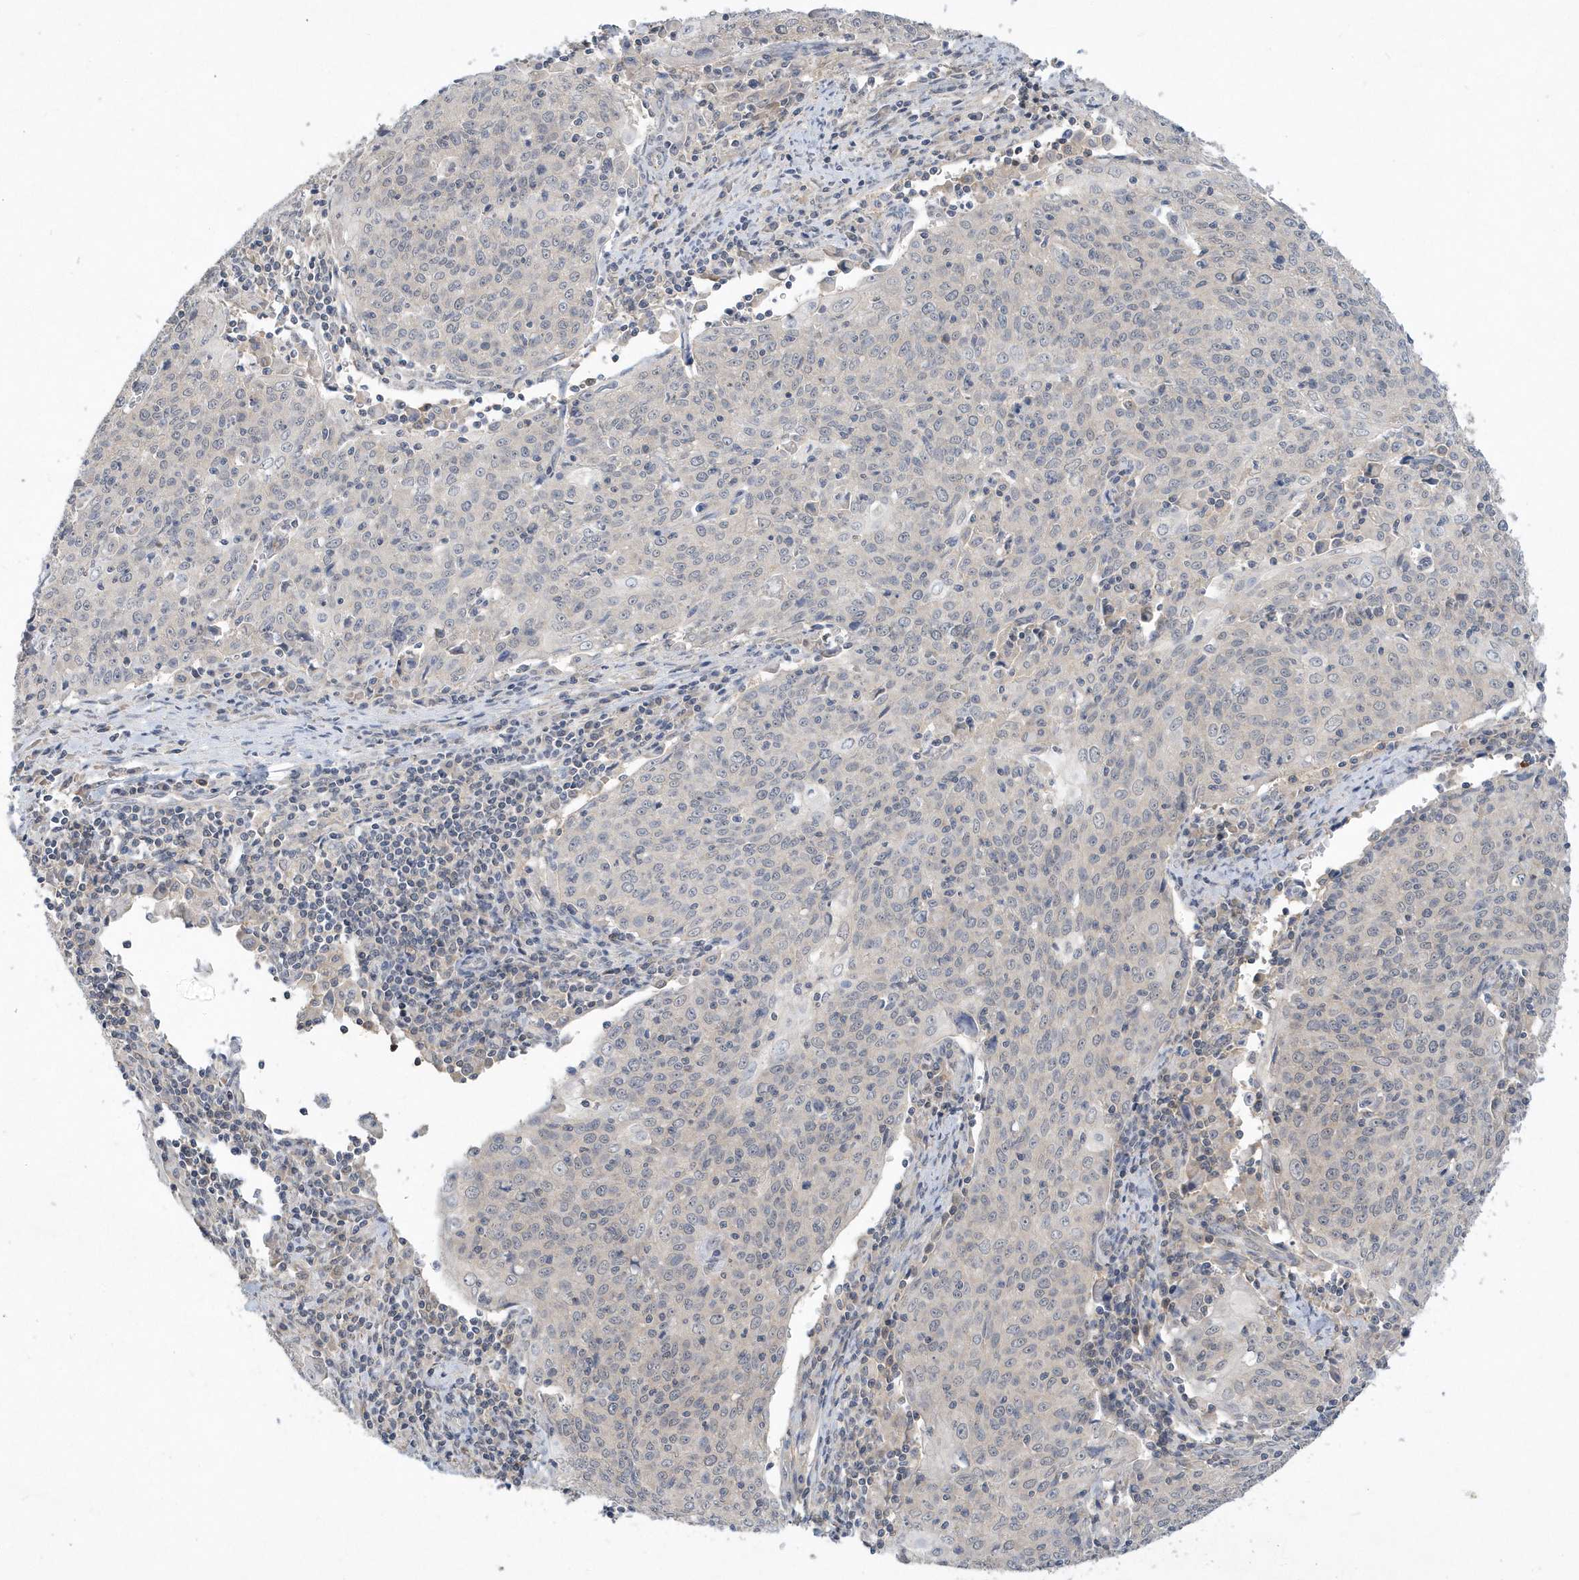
{"staining": {"intensity": "negative", "quantity": "none", "location": "none"}, "tissue": "cervical cancer", "cell_type": "Tumor cells", "image_type": "cancer", "snomed": [{"axis": "morphology", "description": "Squamous cell carcinoma, NOS"}, {"axis": "topography", "description": "Cervix"}], "caption": "Immunohistochemical staining of human squamous cell carcinoma (cervical) demonstrates no significant expression in tumor cells. (DAB immunohistochemistry (IHC) visualized using brightfield microscopy, high magnification).", "gene": "AKR7A2", "patient": {"sex": "female", "age": 48}}